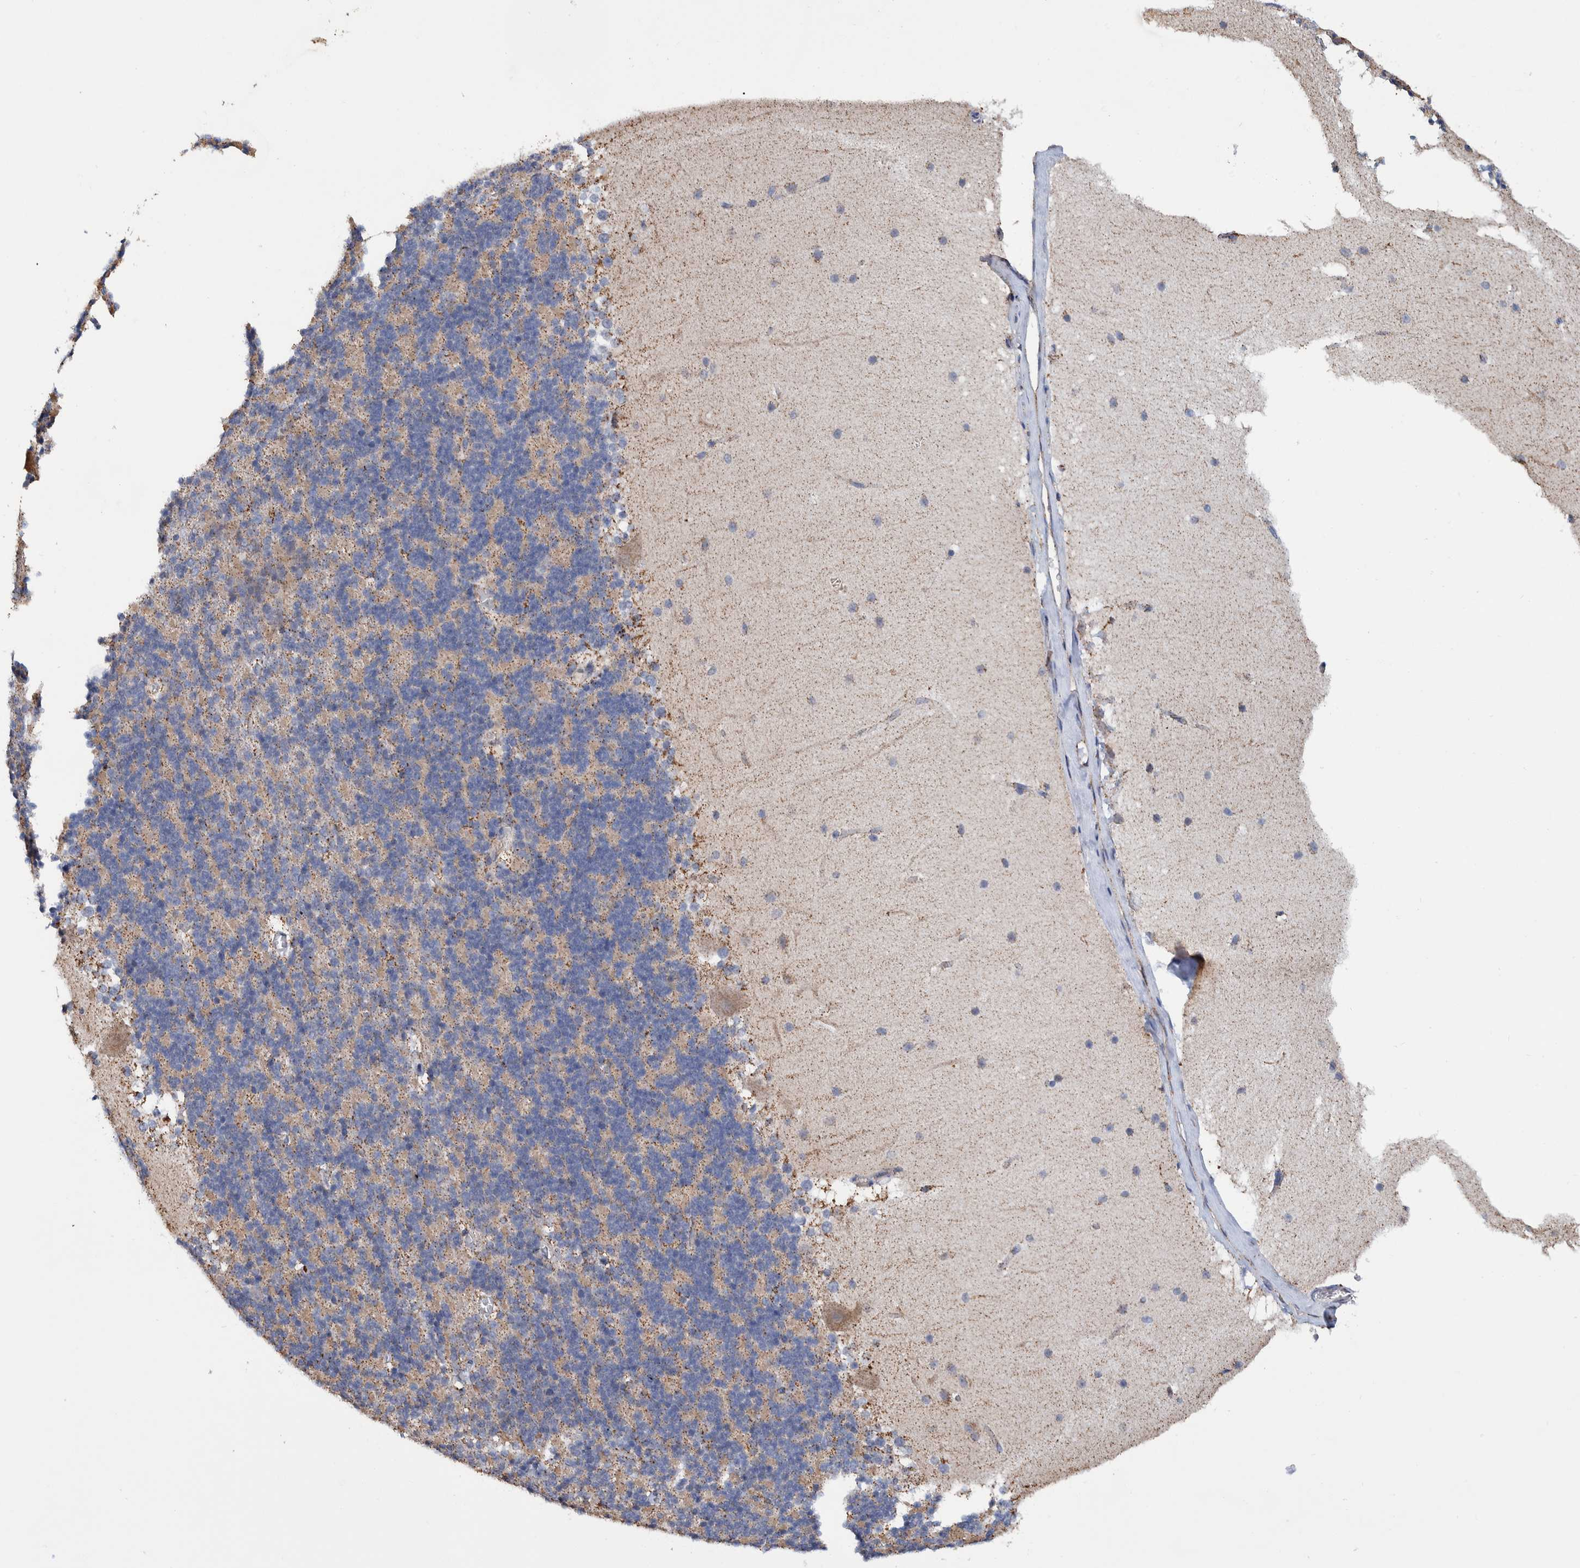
{"staining": {"intensity": "weak", "quantity": "25%-75%", "location": "cytoplasmic/membranous"}, "tissue": "cerebellum", "cell_type": "Cells in granular layer", "image_type": "normal", "snomed": [{"axis": "morphology", "description": "Normal tissue, NOS"}, {"axis": "topography", "description": "Cerebellum"}], "caption": "Immunohistochemical staining of benign human cerebellum shows low levels of weak cytoplasmic/membranous expression in approximately 25%-75% of cells in granular layer.", "gene": "DECR1", "patient": {"sex": "female", "age": 19}}